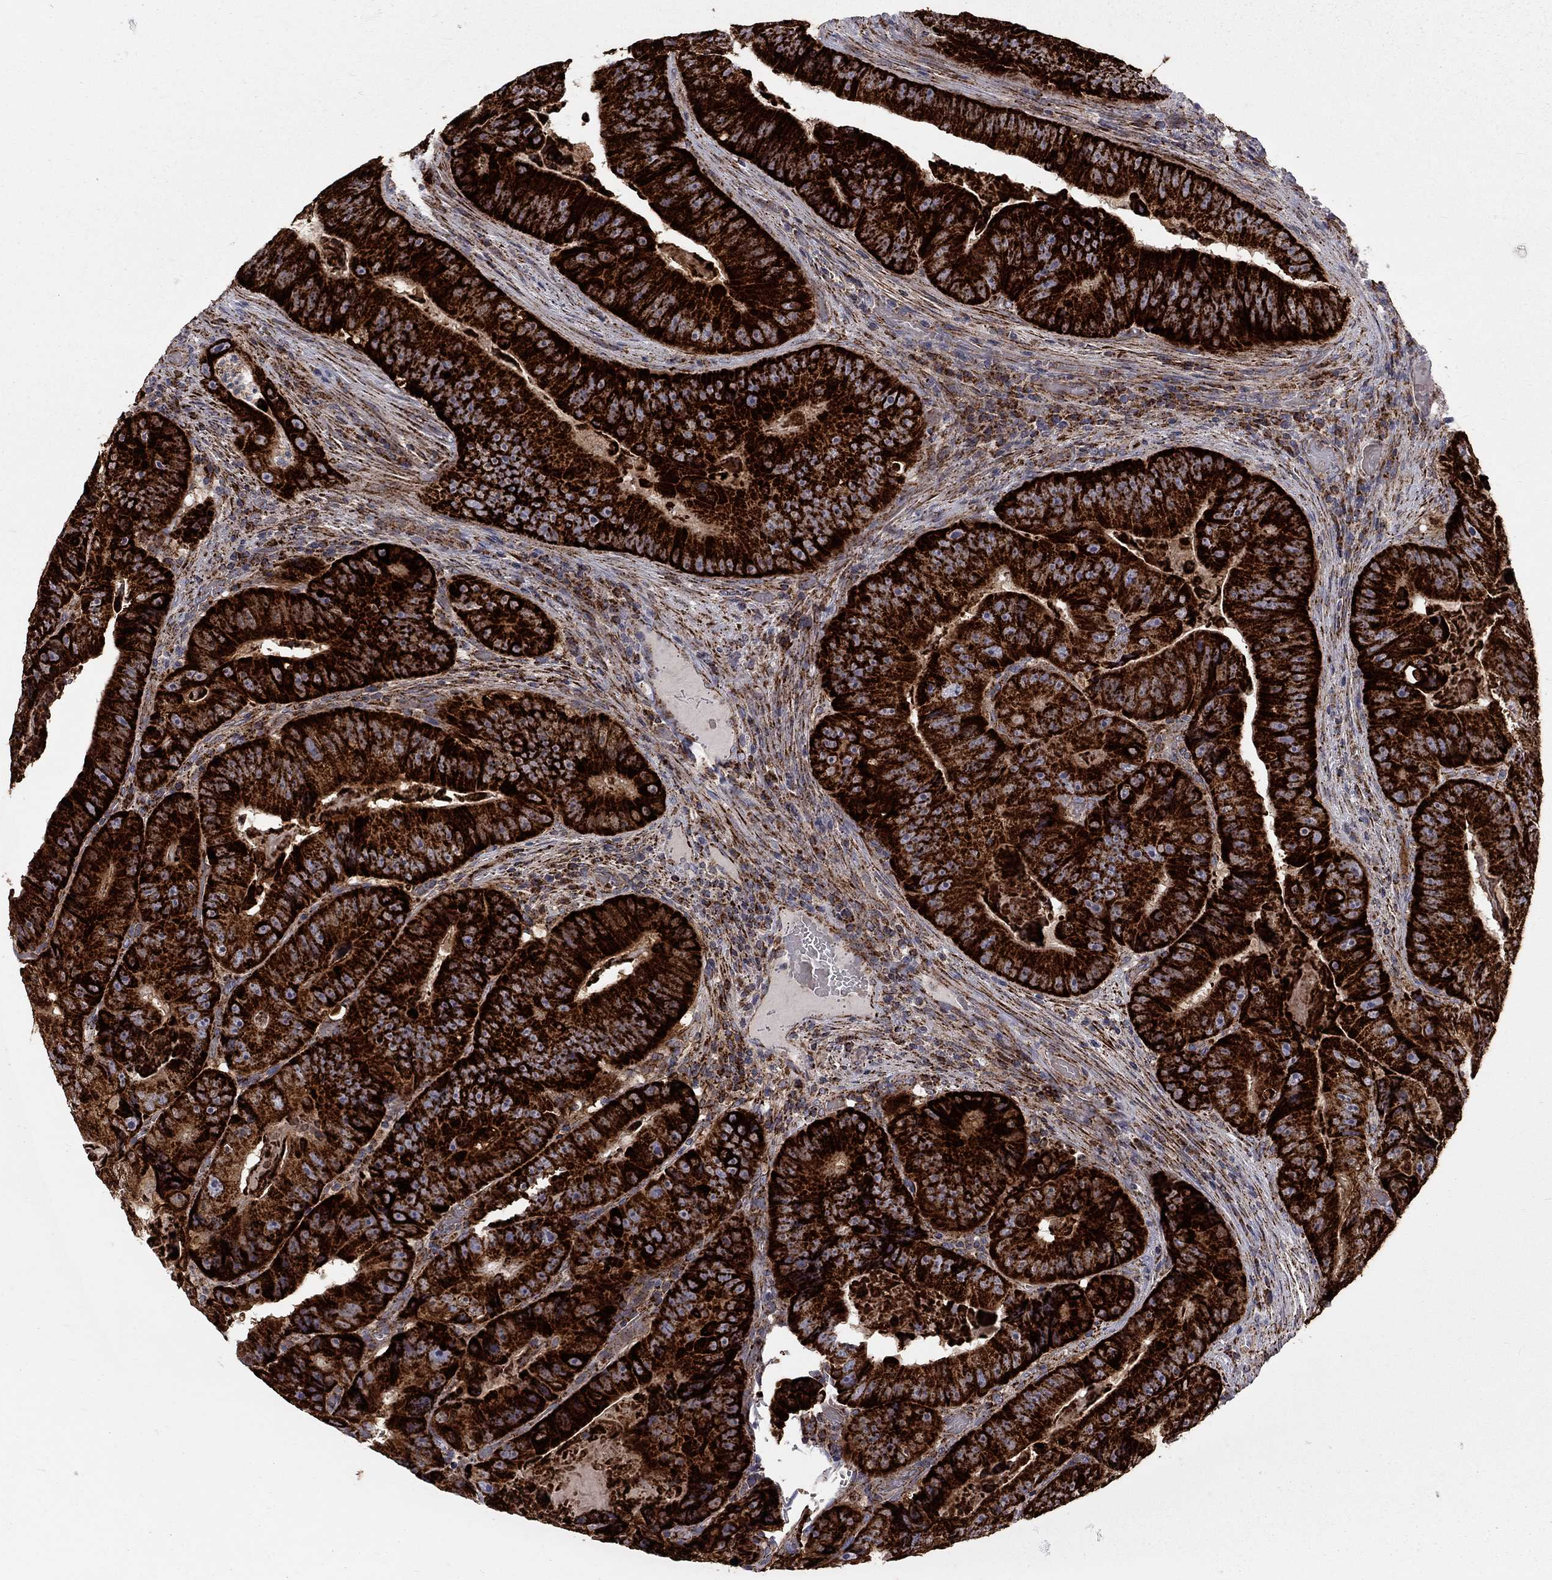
{"staining": {"intensity": "strong", "quantity": ">75%", "location": "cytoplasmic/membranous"}, "tissue": "colorectal cancer", "cell_type": "Tumor cells", "image_type": "cancer", "snomed": [{"axis": "morphology", "description": "Adenocarcinoma, NOS"}, {"axis": "topography", "description": "Colon"}], "caption": "There is high levels of strong cytoplasmic/membranous positivity in tumor cells of adenocarcinoma (colorectal), as demonstrated by immunohistochemical staining (brown color).", "gene": "ALDH1B1", "patient": {"sex": "female", "age": 86}}